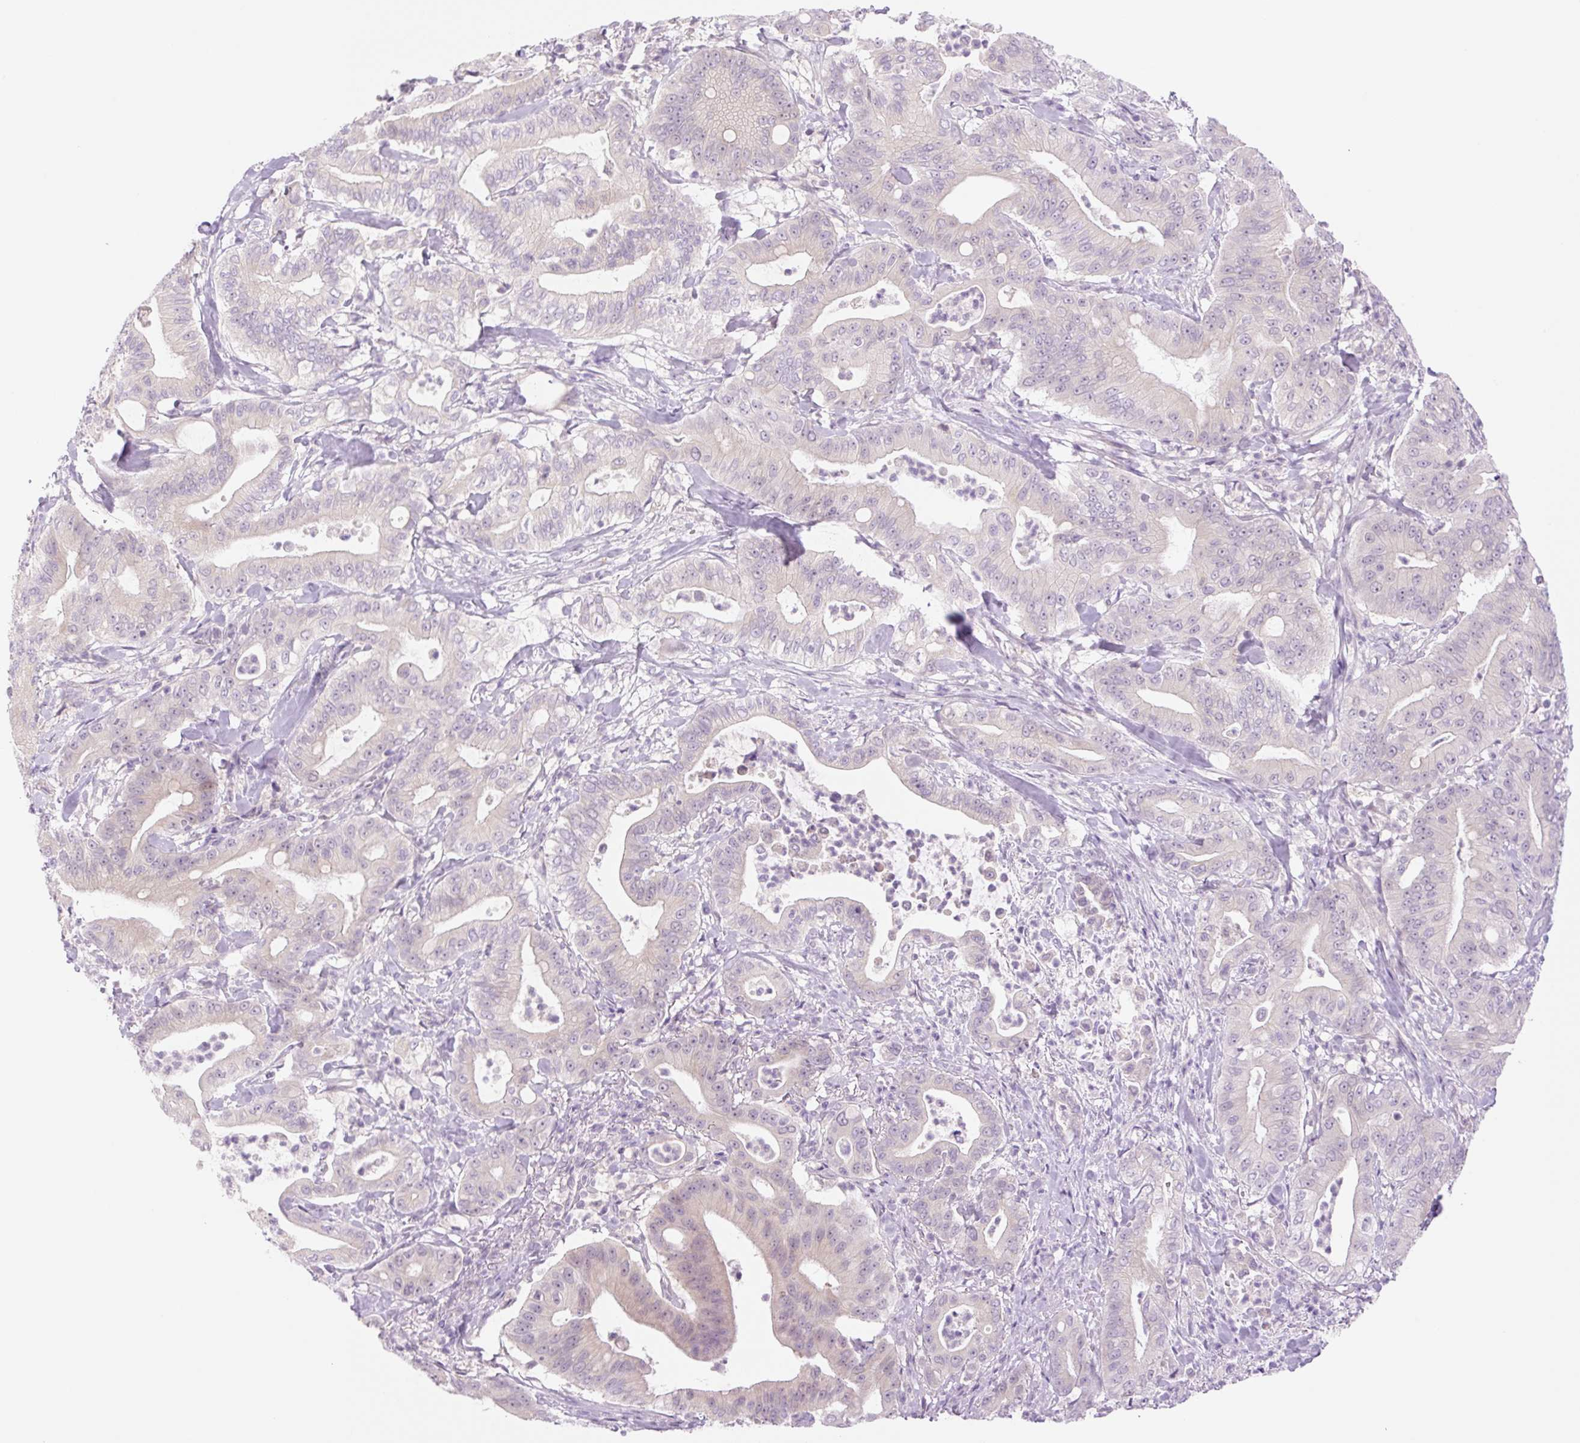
{"staining": {"intensity": "negative", "quantity": "none", "location": "none"}, "tissue": "pancreatic cancer", "cell_type": "Tumor cells", "image_type": "cancer", "snomed": [{"axis": "morphology", "description": "Adenocarcinoma, NOS"}, {"axis": "topography", "description": "Pancreas"}], "caption": "IHC image of human adenocarcinoma (pancreatic) stained for a protein (brown), which demonstrates no staining in tumor cells. Nuclei are stained in blue.", "gene": "SPRYD4", "patient": {"sex": "male", "age": 71}}